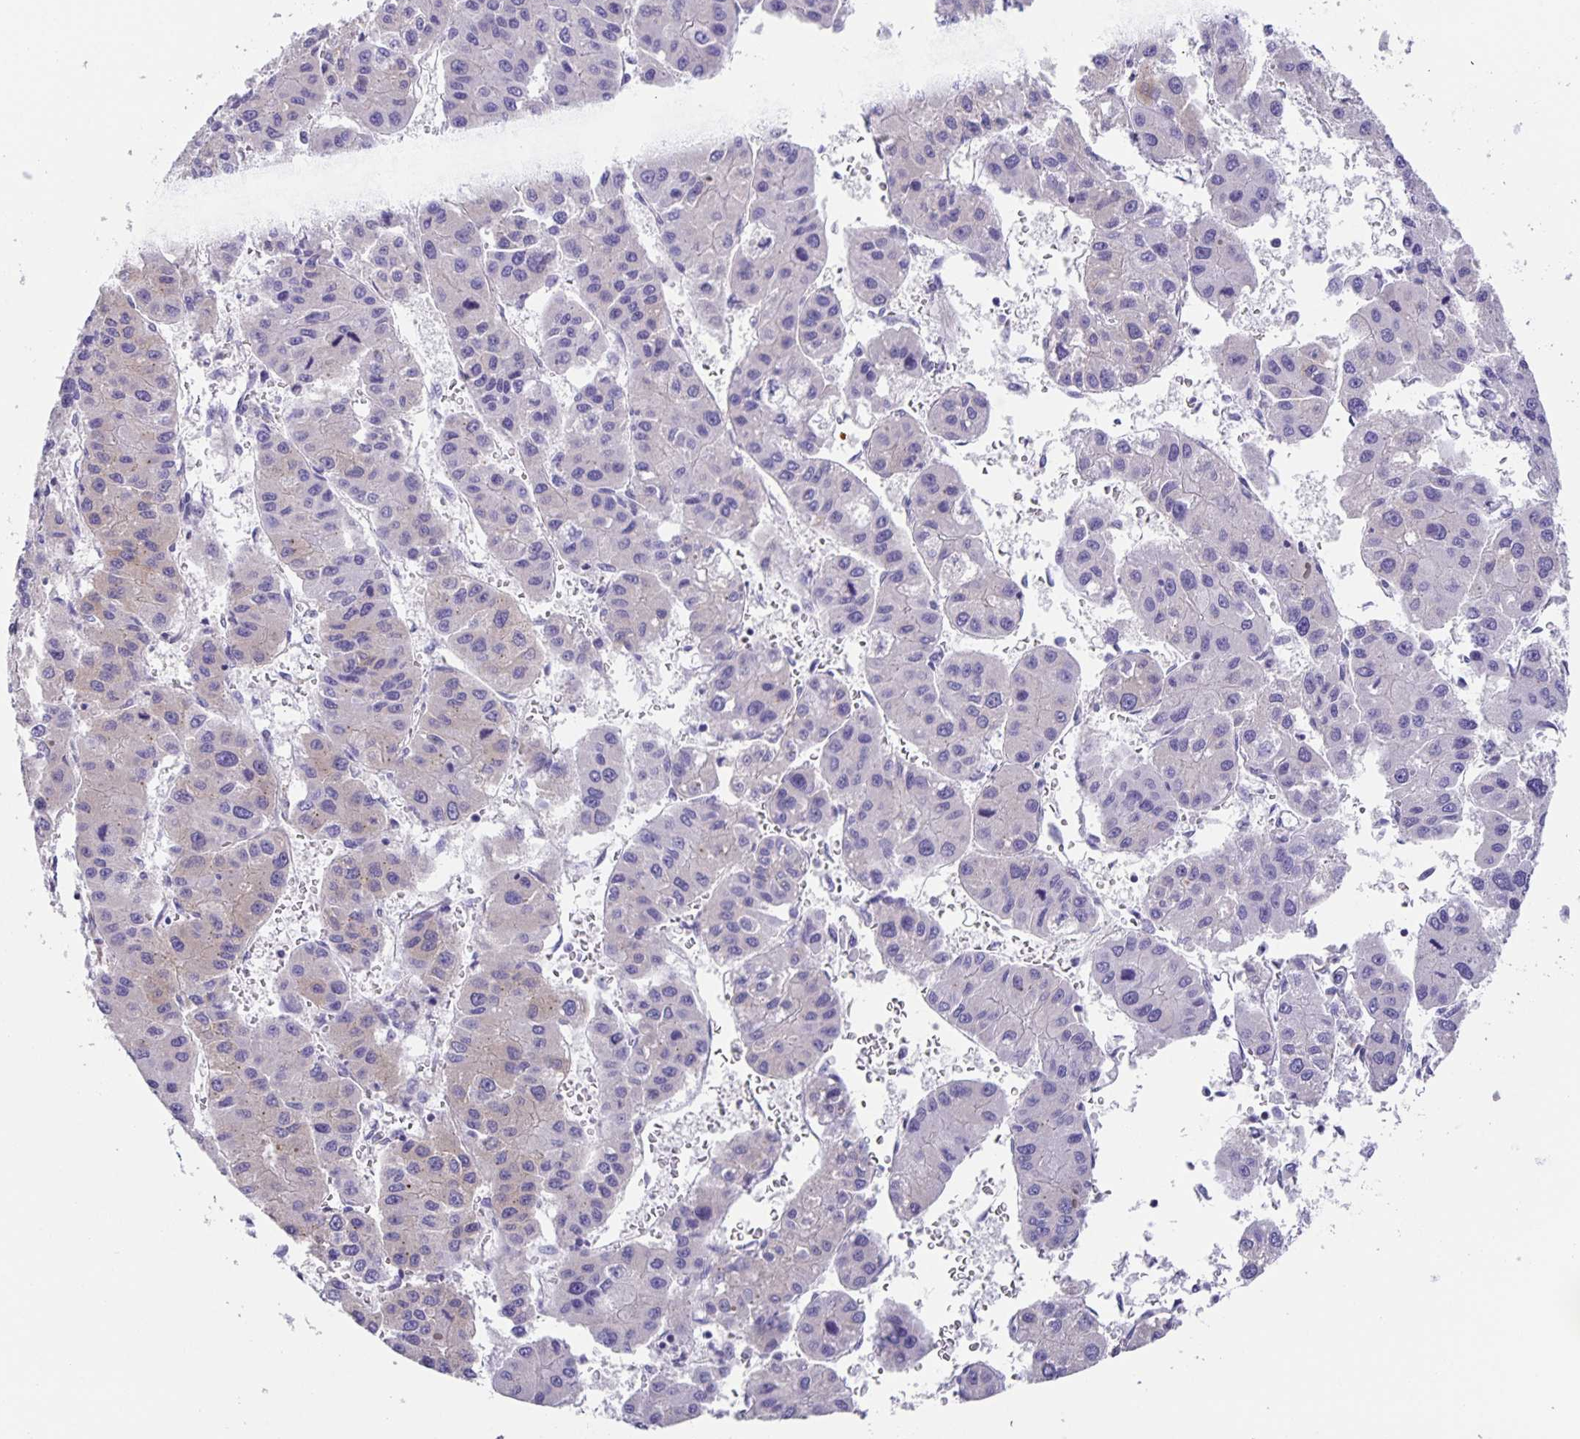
{"staining": {"intensity": "negative", "quantity": "none", "location": "none"}, "tissue": "liver cancer", "cell_type": "Tumor cells", "image_type": "cancer", "snomed": [{"axis": "morphology", "description": "Carcinoma, Hepatocellular, NOS"}, {"axis": "topography", "description": "Liver"}], "caption": "This is an immunohistochemistry histopathology image of hepatocellular carcinoma (liver). There is no staining in tumor cells.", "gene": "PRR36", "patient": {"sex": "male", "age": 73}}